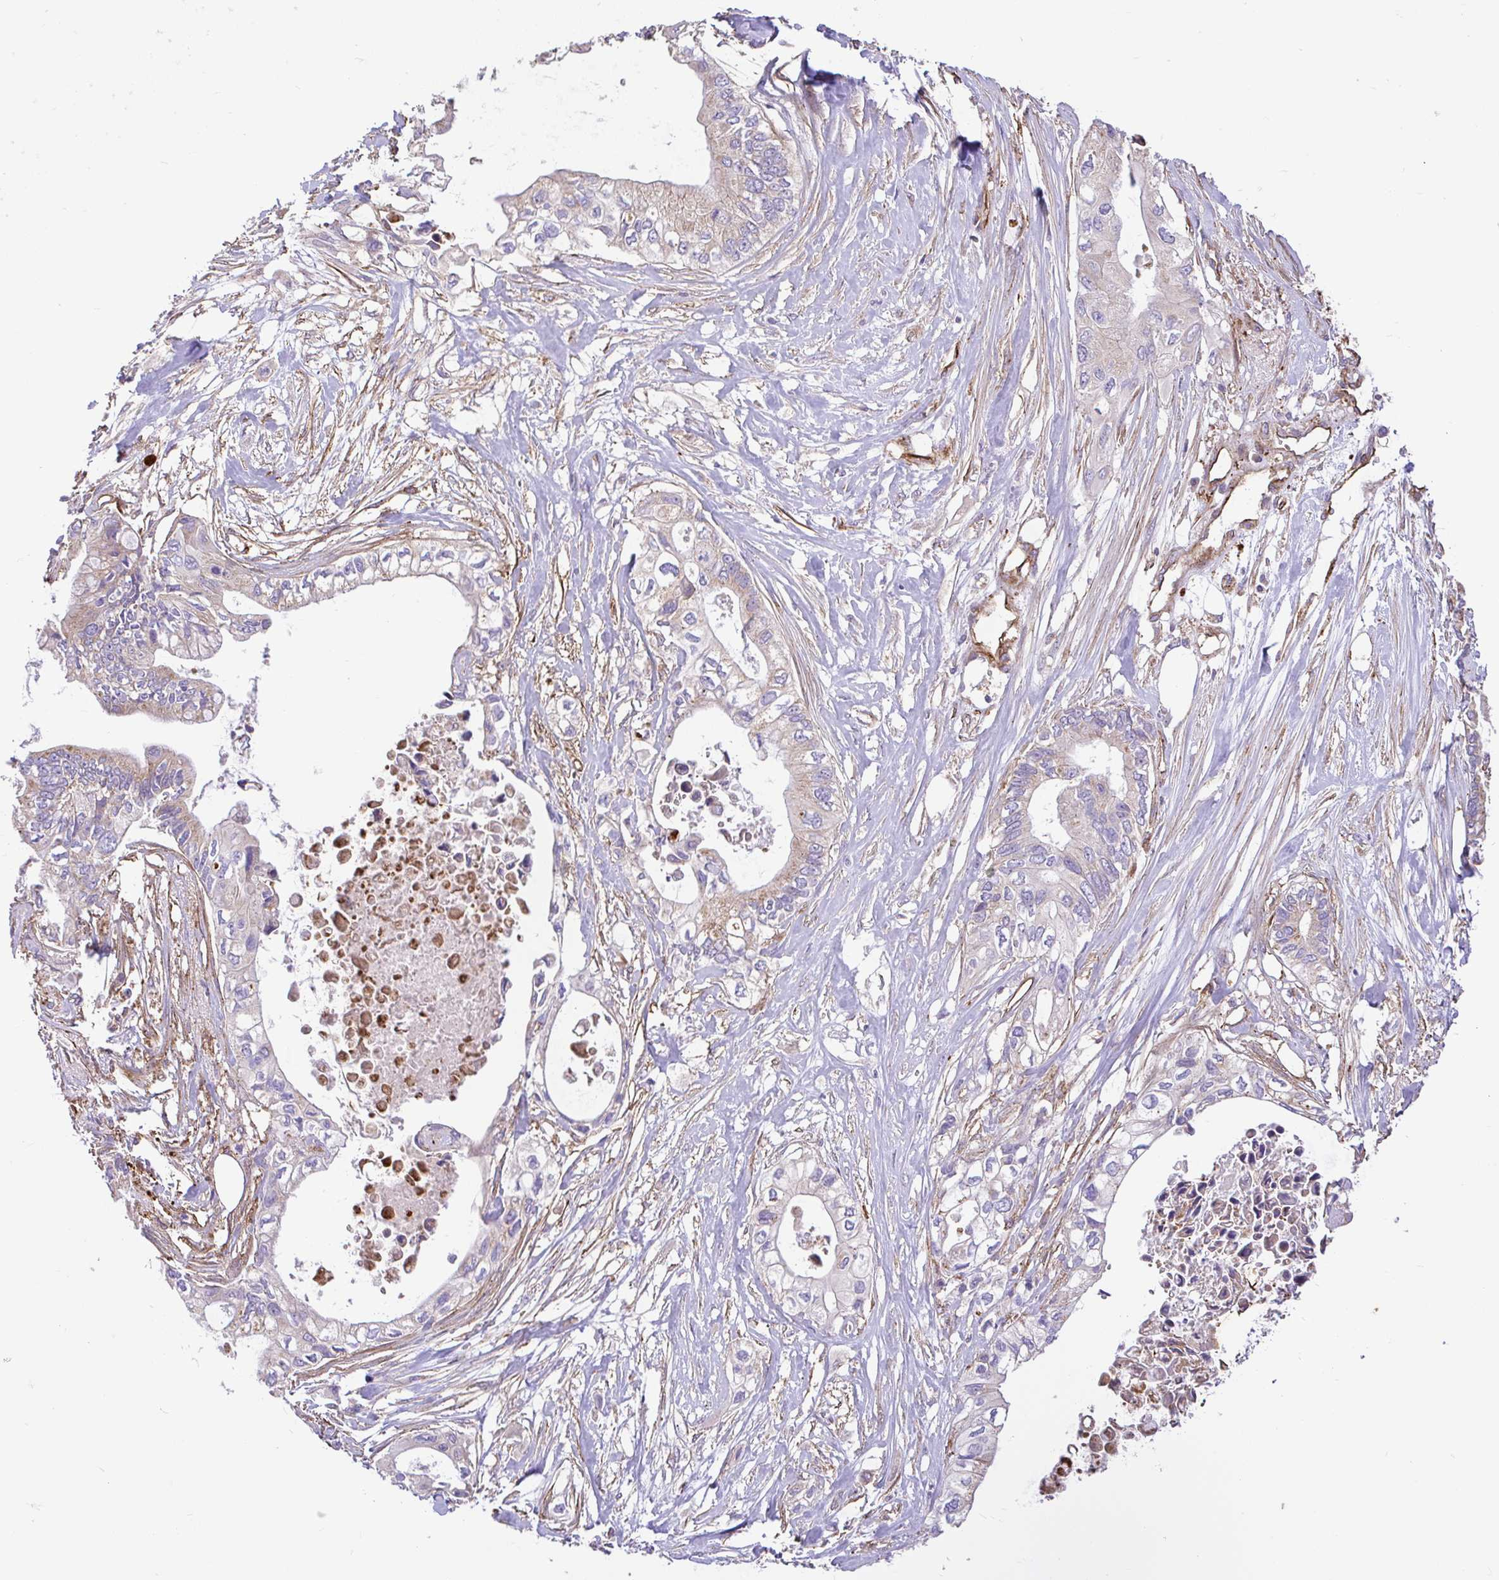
{"staining": {"intensity": "negative", "quantity": "none", "location": "none"}, "tissue": "pancreatic cancer", "cell_type": "Tumor cells", "image_type": "cancer", "snomed": [{"axis": "morphology", "description": "Adenocarcinoma, NOS"}, {"axis": "topography", "description": "Pancreas"}], "caption": "This photomicrograph is of adenocarcinoma (pancreatic) stained with IHC to label a protein in brown with the nuclei are counter-stained blue. There is no staining in tumor cells. (Immunohistochemistry, brightfield microscopy, high magnification).", "gene": "PTPRK", "patient": {"sex": "female", "age": 63}}